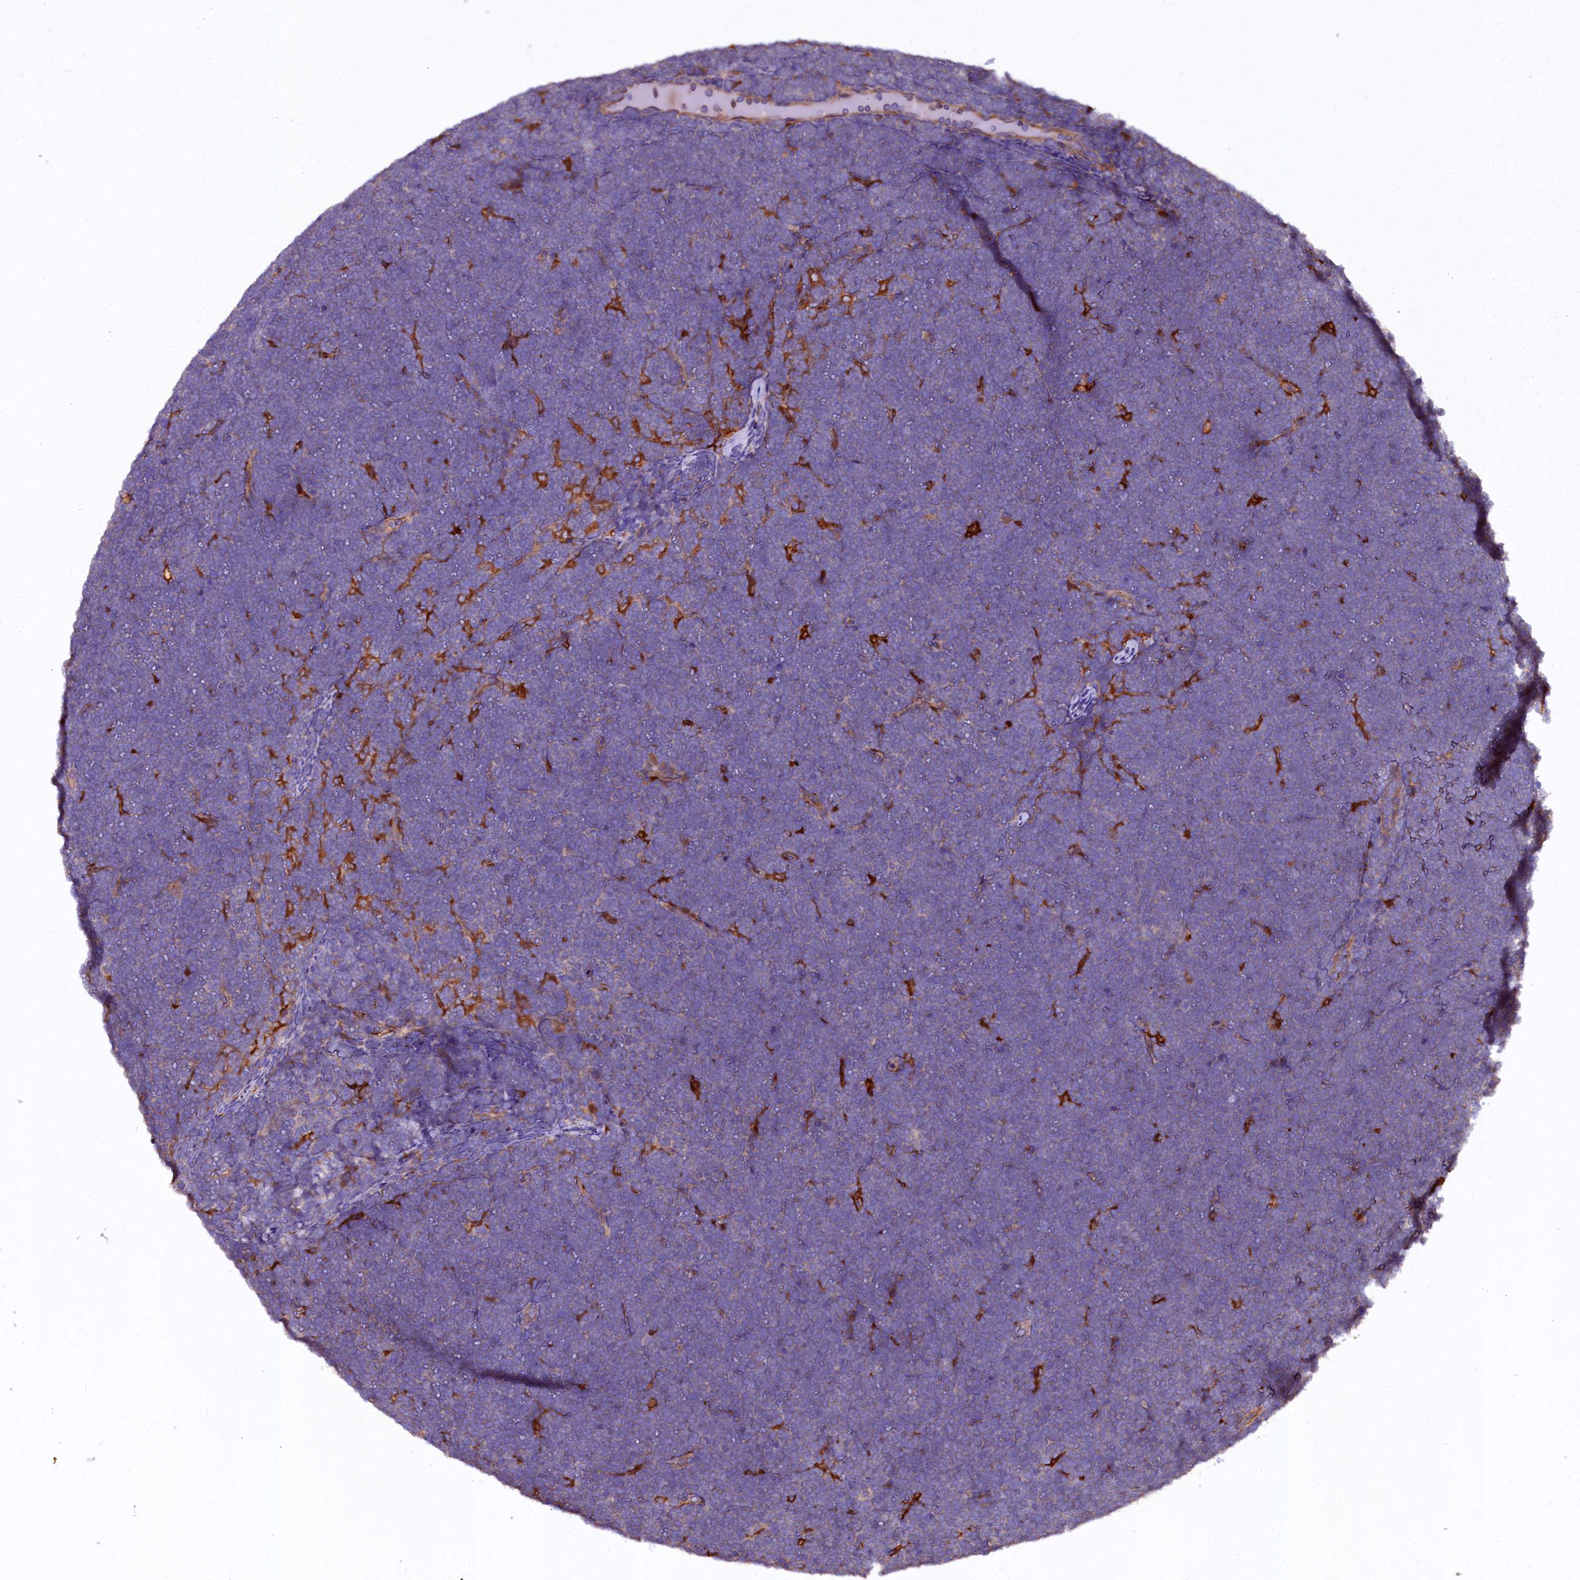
{"staining": {"intensity": "negative", "quantity": "none", "location": "none"}, "tissue": "lymphoma", "cell_type": "Tumor cells", "image_type": "cancer", "snomed": [{"axis": "morphology", "description": "Malignant lymphoma, non-Hodgkin's type, High grade"}, {"axis": "topography", "description": "Lymph node"}], "caption": "DAB immunohistochemical staining of lymphoma exhibits no significant staining in tumor cells.", "gene": "APPL2", "patient": {"sex": "male", "age": 13}}